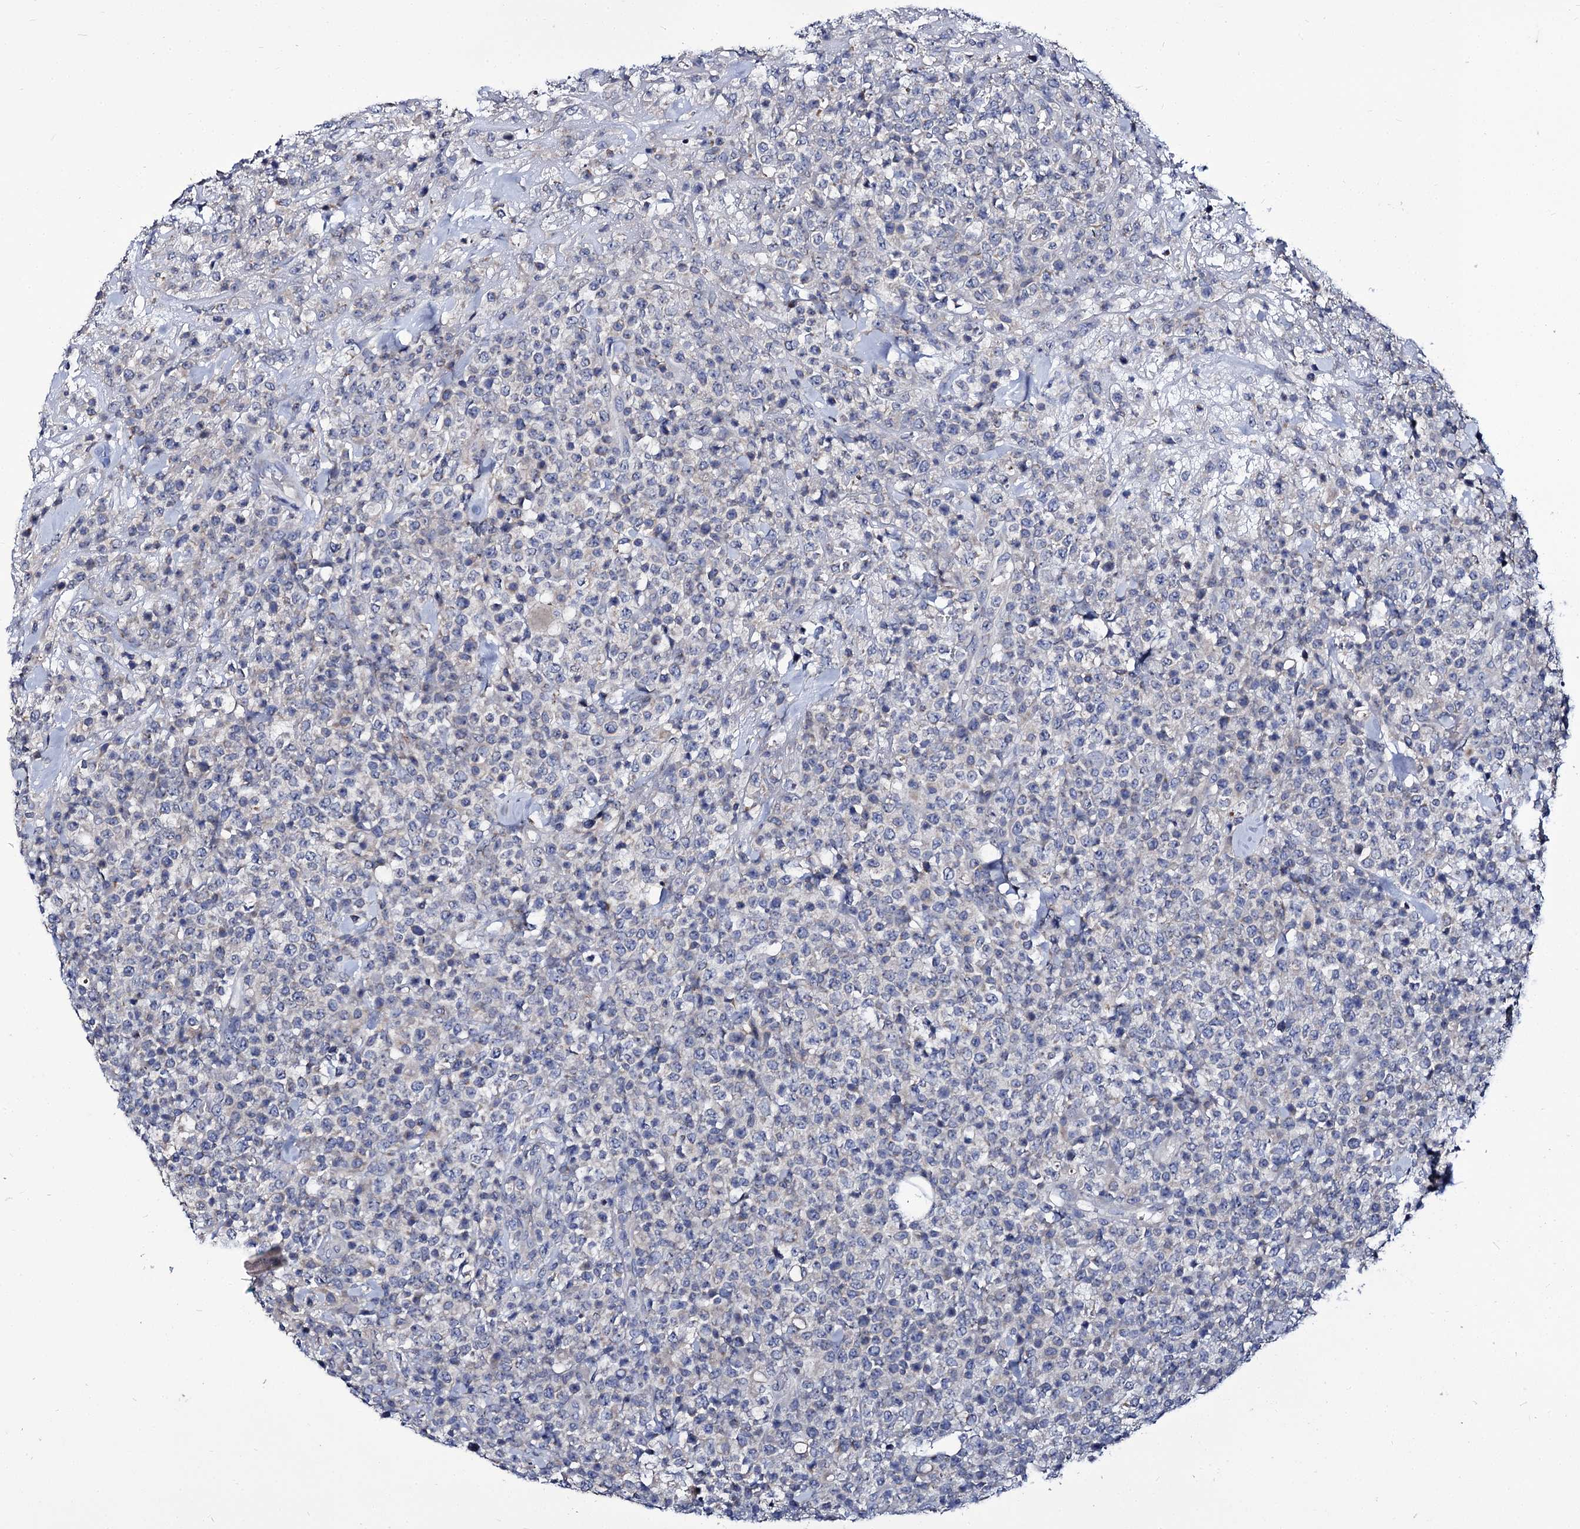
{"staining": {"intensity": "negative", "quantity": "none", "location": "none"}, "tissue": "lymphoma", "cell_type": "Tumor cells", "image_type": "cancer", "snomed": [{"axis": "morphology", "description": "Malignant lymphoma, non-Hodgkin's type, High grade"}, {"axis": "topography", "description": "Colon"}], "caption": "Immunohistochemistry (IHC) histopathology image of neoplastic tissue: lymphoma stained with DAB (3,3'-diaminobenzidine) displays no significant protein expression in tumor cells.", "gene": "PANX2", "patient": {"sex": "female", "age": 53}}